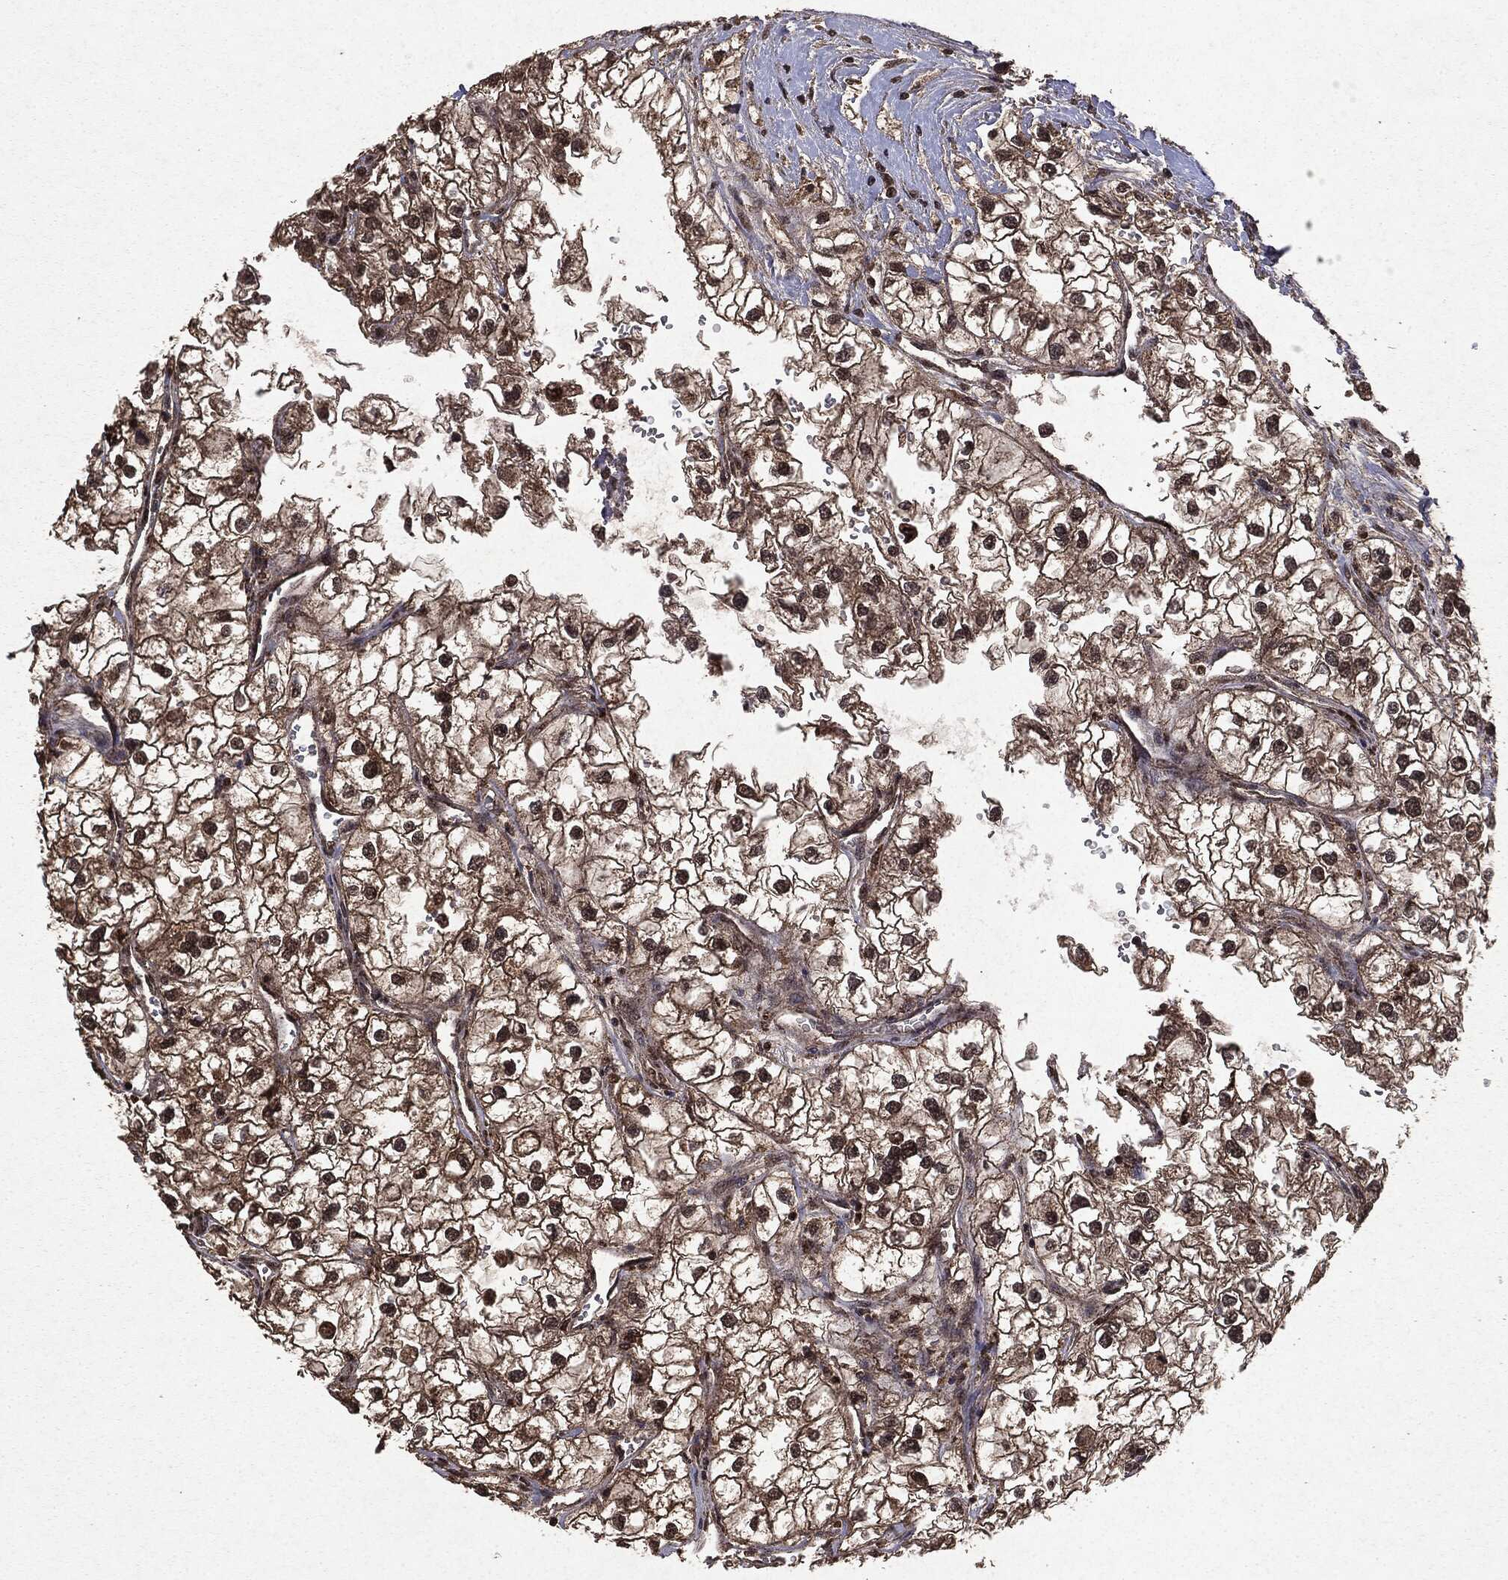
{"staining": {"intensity": "strong", "quantity": ">75%", "location": "cytoplasmic/membranous,nuclear"}, "tissue": "renal cancer", "cell_type": "Tumor cells", "image_type": "cancer", "snomed": [{"axis": "morphology", "description": "Adenocarcinoma, NOS"}, {"axis": "topography", "description": "Kidney"}], "caption": "DAB immunohistochemical staining of human renal adenocarcinoma exhibits strong cytoplasmic/membranous and nuclear protein positivity in about >75% of tumor cells. (DAB = brown stain, brightfield microscopy at high magnification).", "gene": "PEBP1", "patient": {"sex": "male", "age": 59}}